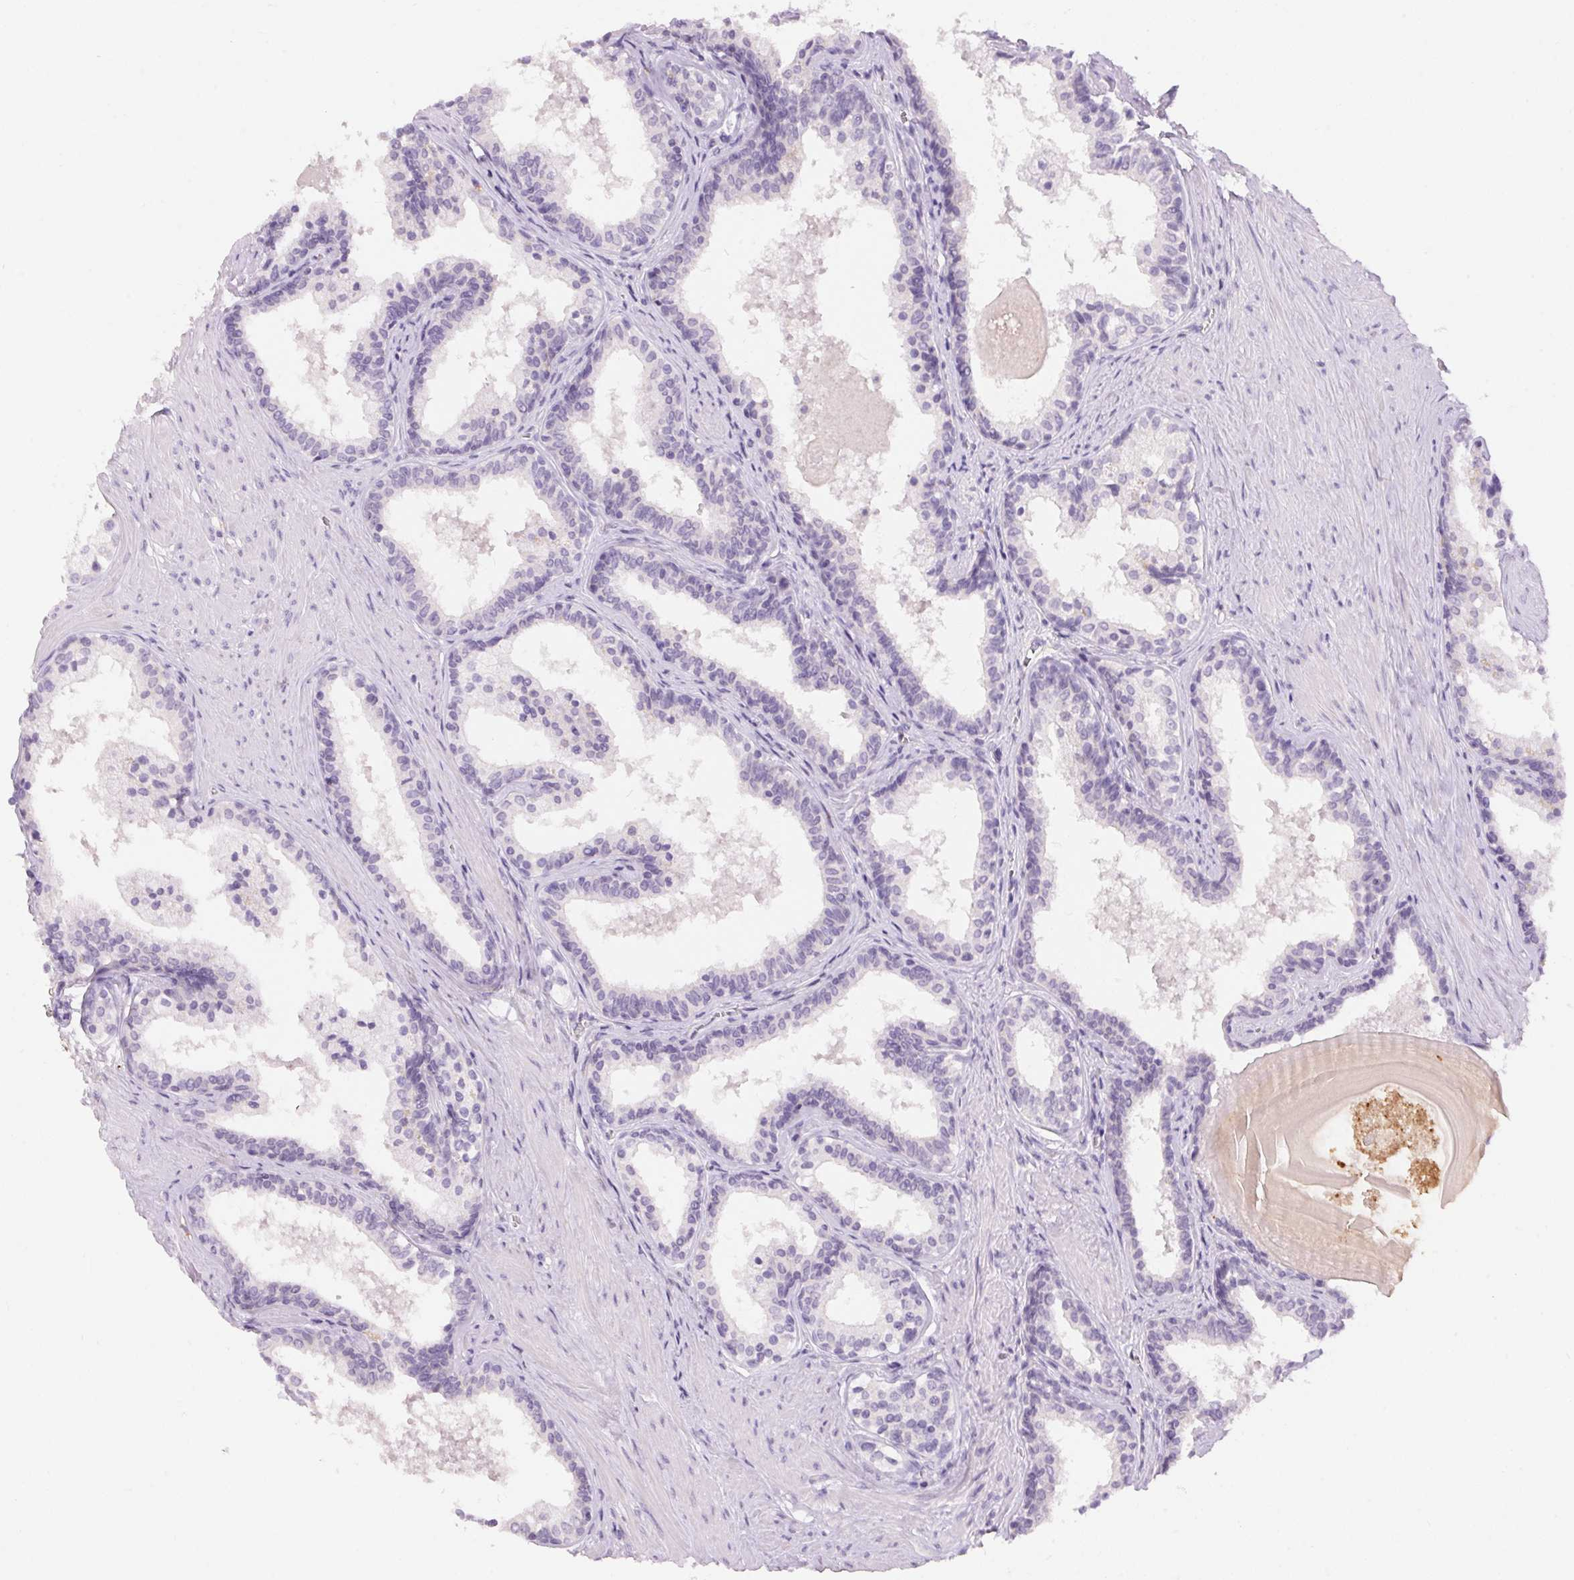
{"staining": {"intensity": "negative", "quantity": "none", "location": "none"}, "tissue": "prostate", "cell_type": "Glandular cells", "image_type": "normal", "snomed": [{"axis": "morphology", "description": "Normal tissue, NOS"}, {"axis": "topography", "description": "Prostate"}], "caption": "Immunohistochemical staining of unremarkable prostate displays no significant expression in glandular cells.", "gene": "PNLIPRP3", "patient": {"sex": "male", "age": 61}}